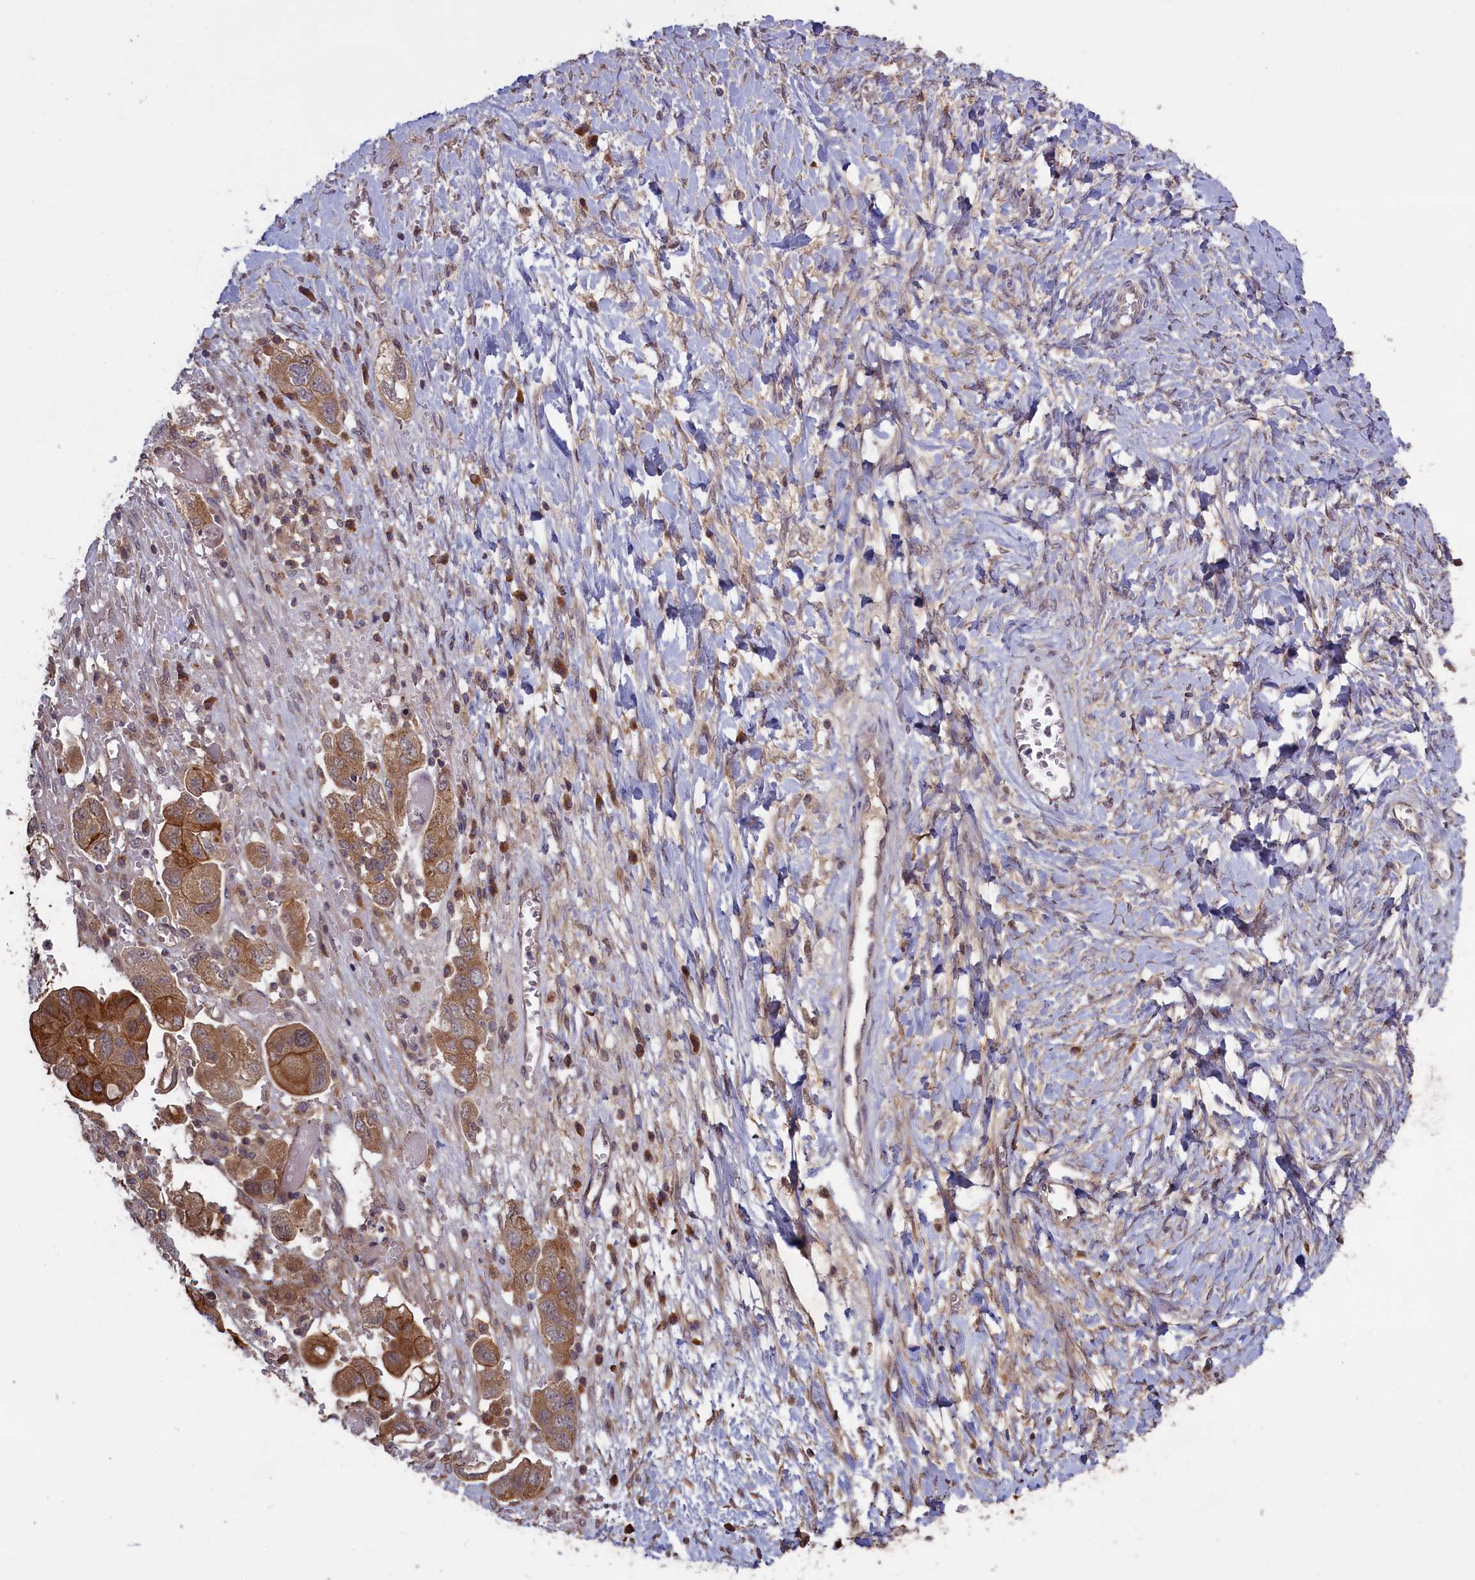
{"staining": {"intensity": "moderate", "quantity": ">75%", "location": "cytoplasmic/membranous"}, "tissue": "ovarian cancer", "cell_type": "Tumor cells", "image_type": "cancer", "snomed": [{"axis": "morphology", "description": "Carcinoma, NOS"}, {"axis": "morphology", "description": "Cystadenocarcinoma, serous, NOS"}, {"axis": "topography", "description": "Ovary"}], "caption": "Protein staining of ovarian cancer tissue displays moderate cytoplasmic/membranous staining in about >75% of tumor cells. (IHC, brightfield microscopy, high magnification).", "gene": "DENND1B", "patient": {"sex": "female", "age": 69}}